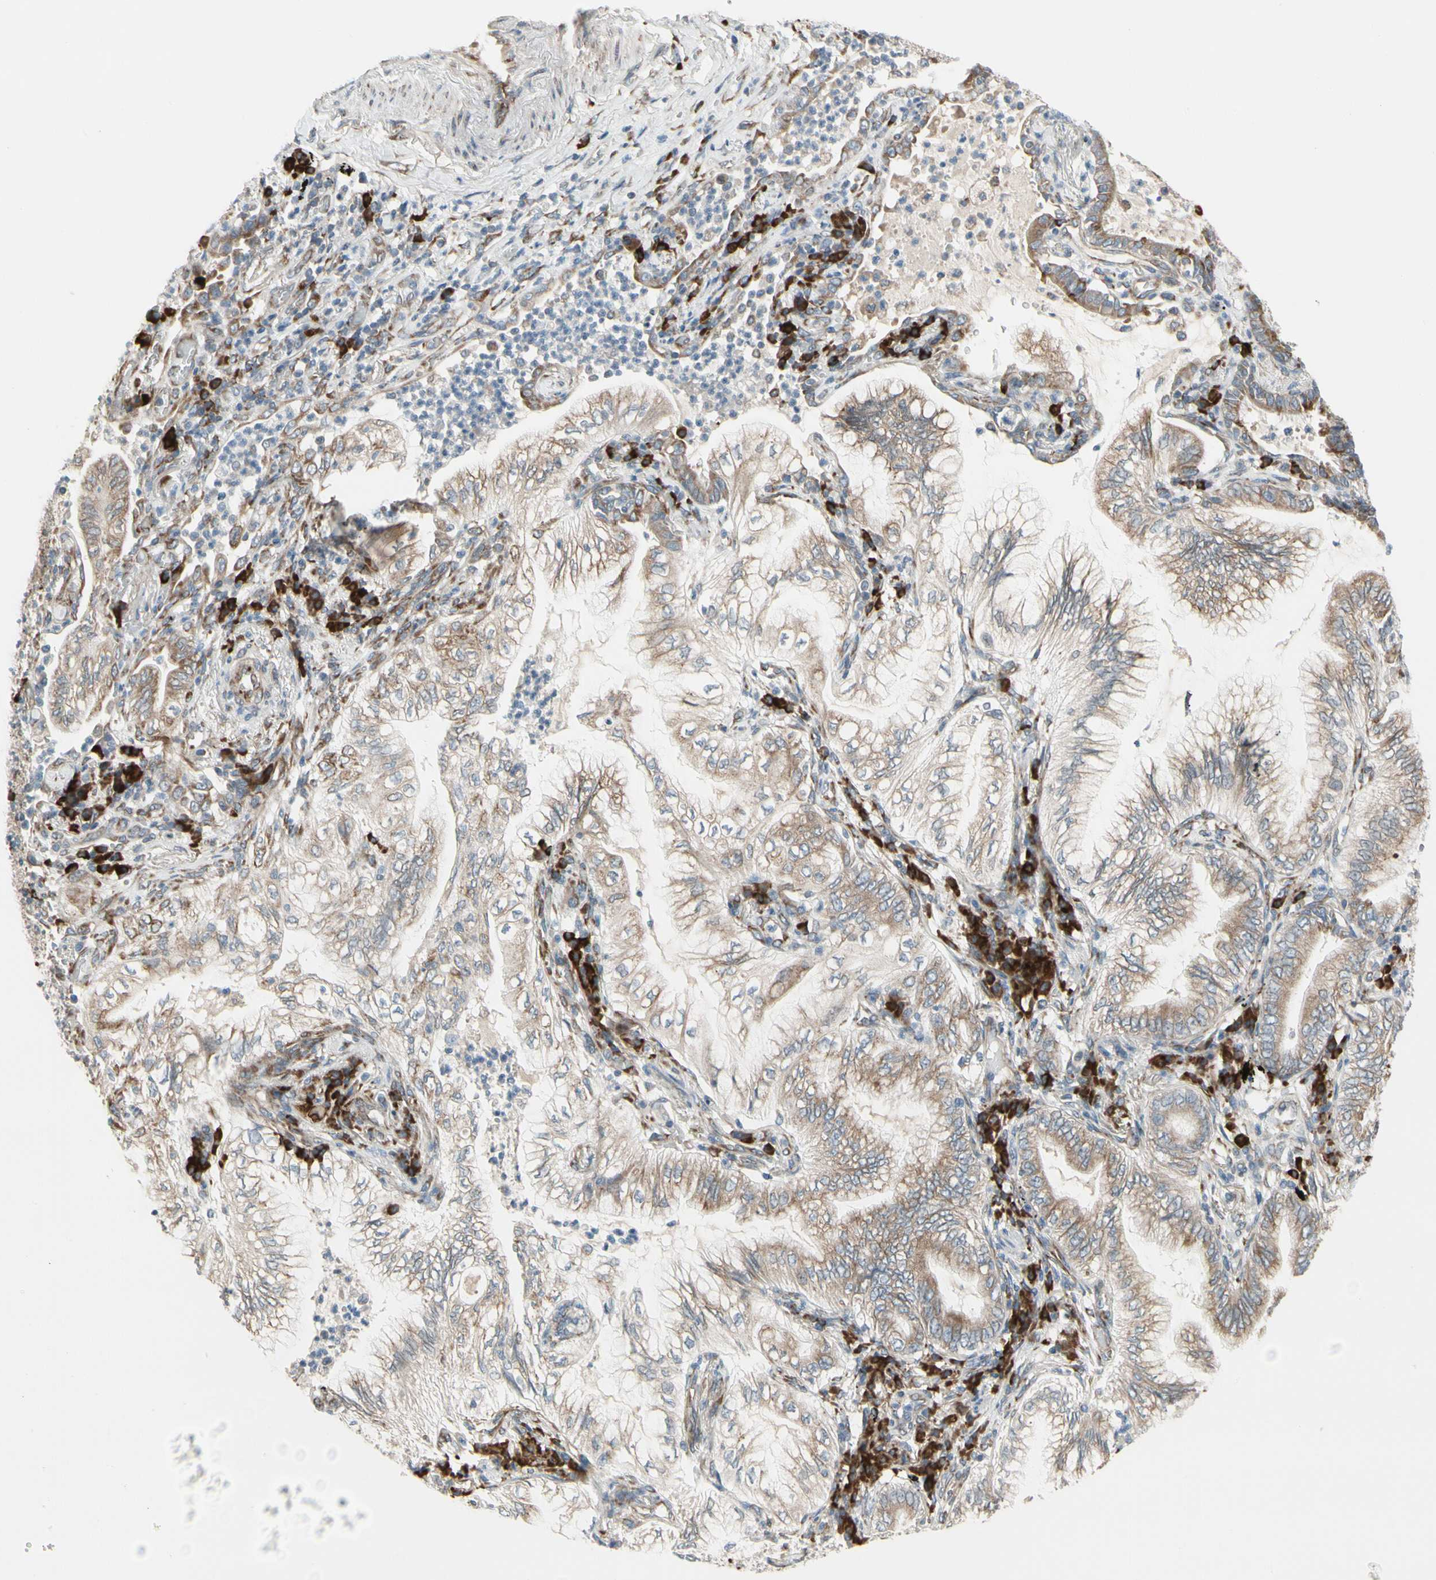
{"staining": {"intensity": "weak", "quantity": ">75%", "location": "cytoplasmic/membranous"}, "tissue": "lung cancer", "cell_type": "Tumor cells", "image_type": "cancer", "snomed": [{"axis": "morphology", "description": "Normal tissue, NOS"}, {"axis": "morphology", "description": "Adenocarcinoma, NOS"}, {"axis": "topography", "description": "Bronchus"}, {"axis": "topography", "description": "Lung"}], "caption": "Immunohistochemistry (IHC) (DAB) staining of lung adenocarcinoma demonstrates weak cytoplasmic/membranous protein expression in approximately >75% of tumor cells. (Stains: DAB (3,3'-diaminobenzidine) in brown, nuclei in blue, Microscopy: brightfield microscopy at high magnification).", "gene": "FNDC3A", "patient": {"sex": "female", "age": 70}}